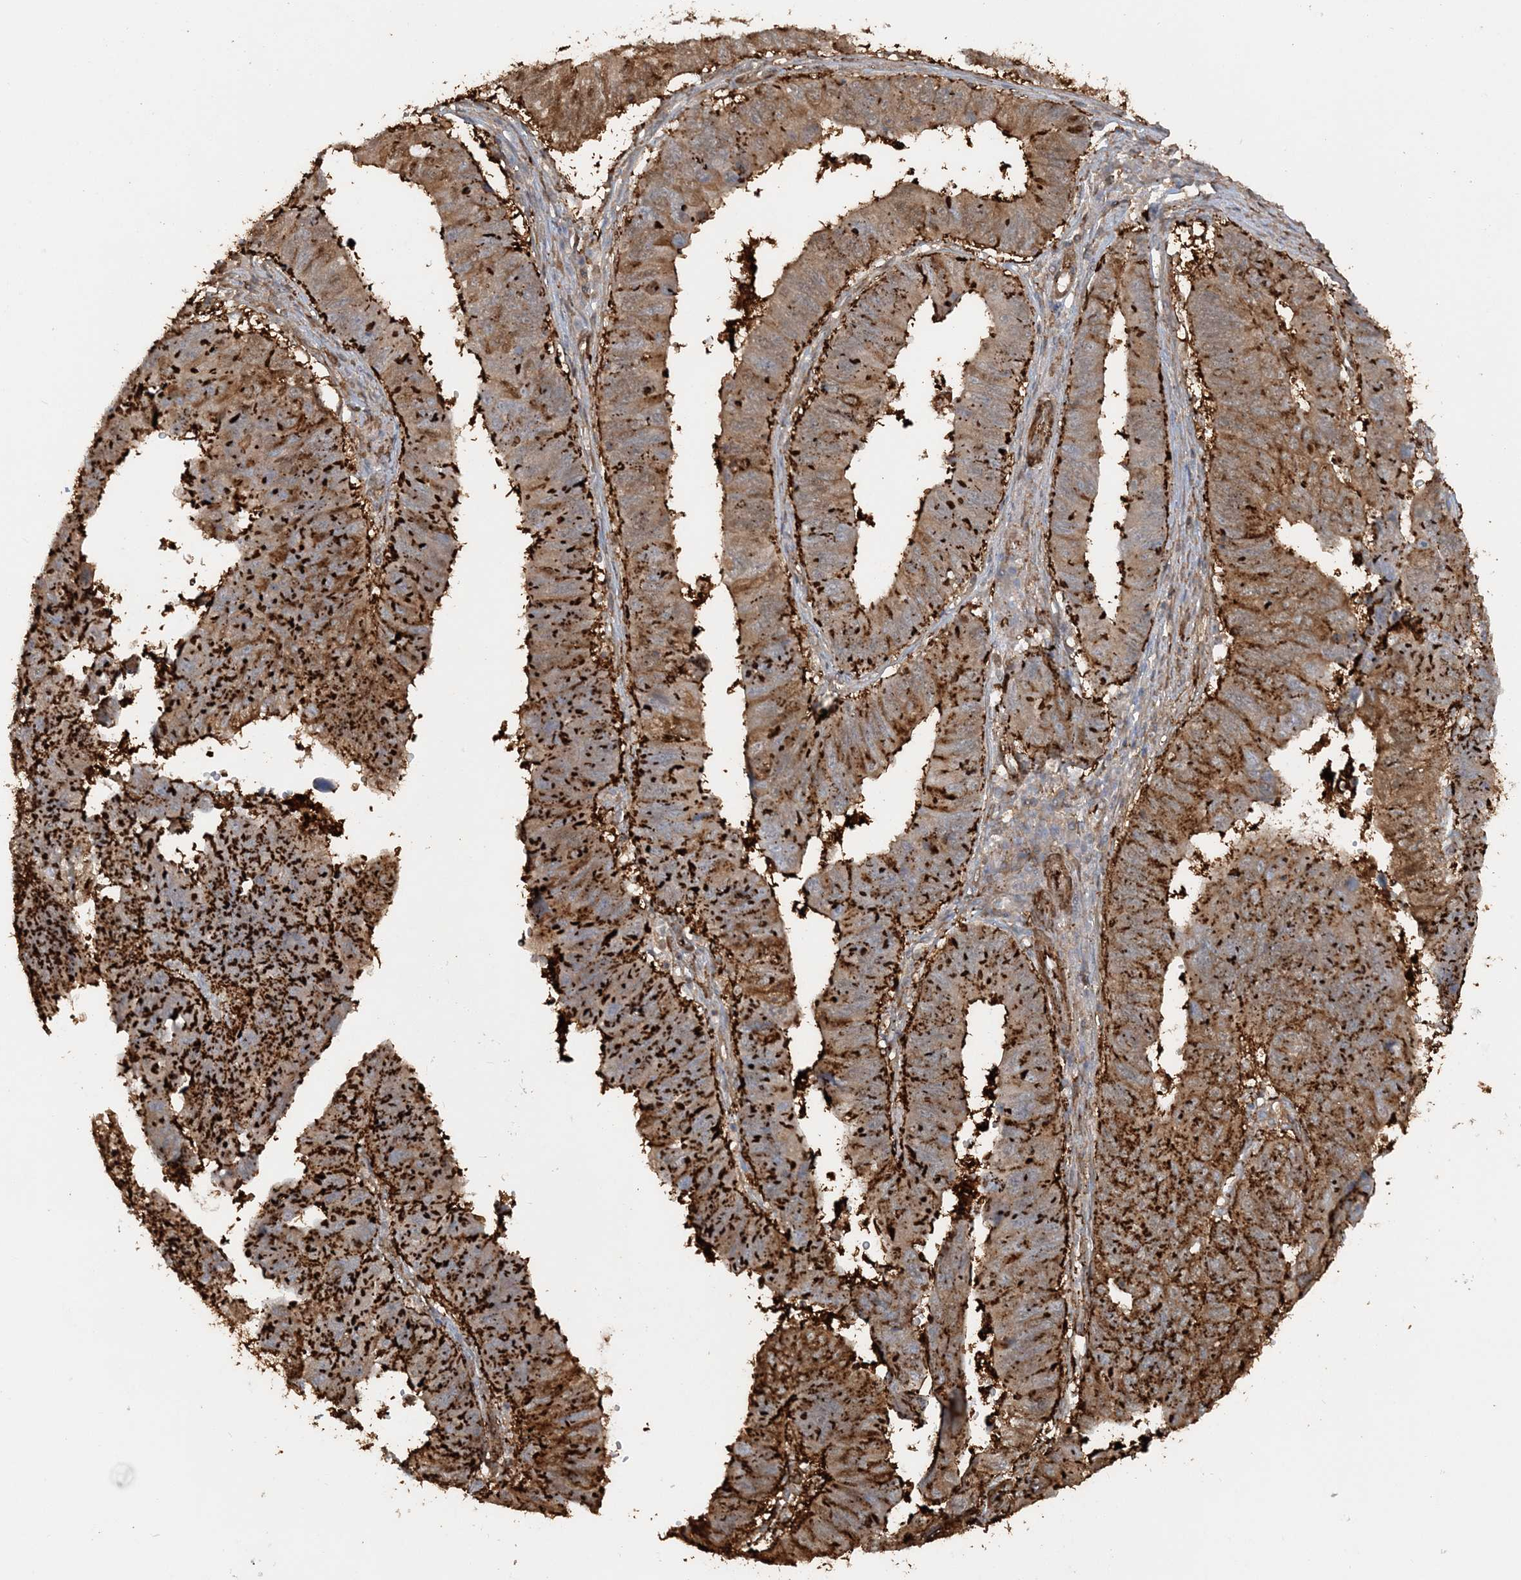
{"staining": {"intensity": "strong", "quantity": ">75%", "location": "cytoplasmic/membranous"}, "tissue": "stomach cancer", "cell_type": "Tumor cells", "image_type": "cancer", "snomed": [{"axis": "morphology", "description": "Adenocarcinoma, NOS"}, {"axis": "topography", "description": "Stomach"}], "caption": "Immunohistochemistry image of neoplastic tissue: human stomach cancer stained using immunohistochemistry (IHC) displays high levels of strong protein expression localized specifically in the cytoplasmic/membranous of tumor cells, appearing as a cytoplasmic/membranous brown color.", "gene": "DSTN", "patient": {"sex": "male", "age": 59}}